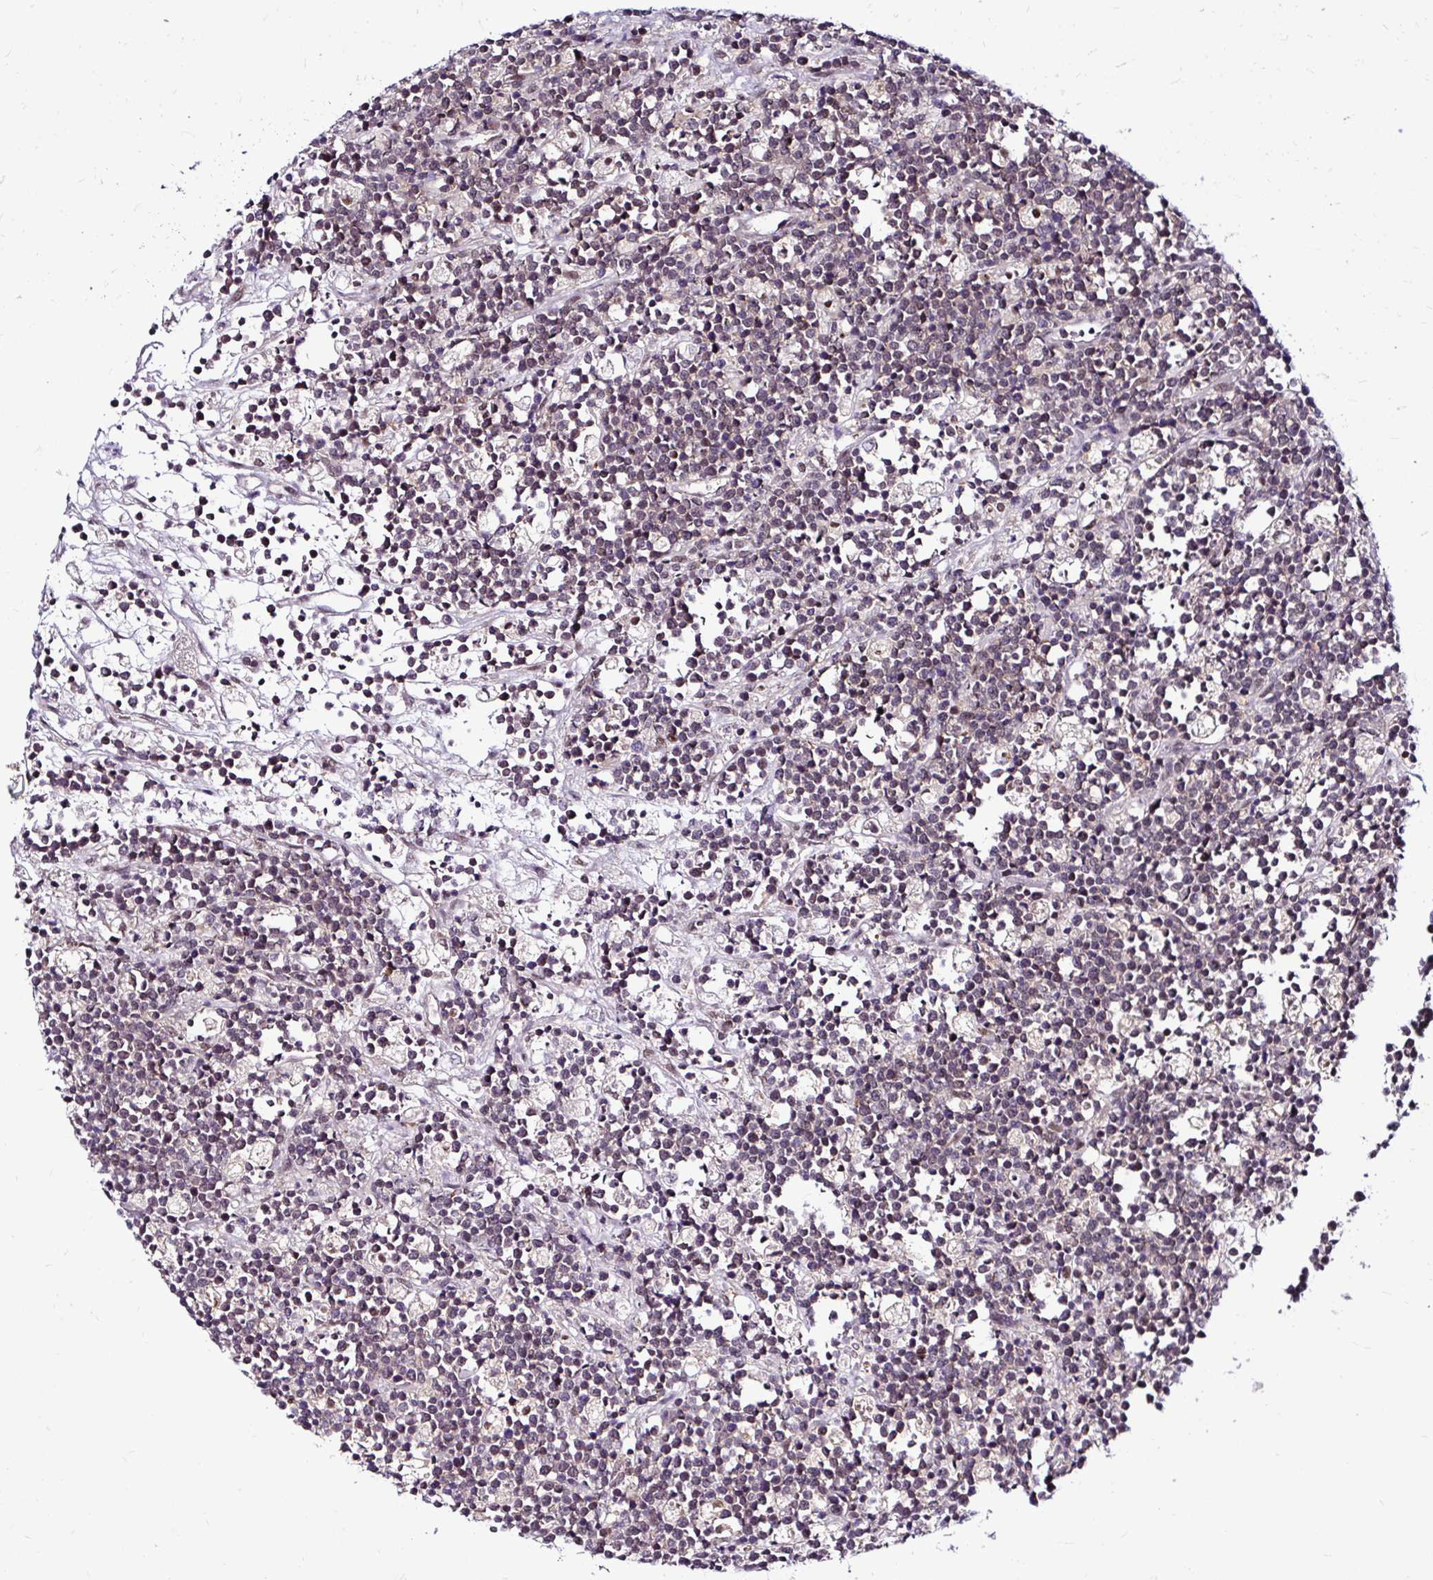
{"staining": {"intensity": "weak", "quantity": "25%-75%", "location": "nuclear"}, "tissue": "lymphoma", "cell_type": "Tumor cells", "image_type": "cancer", "snomed": [{"axis": "morphology", "description": "Malignant lymphoma, non-Hodgkin's type, High grade"}, {"axis": "topography", "description": "Ovary"}], "caption": "Immunohistochemistry of lymphoma reveals low levels of weak nuclear staining in about 25%-75% of tumor cells.", "gene": "PSMD3", "patient": {"sex": "female", "age": 56}}